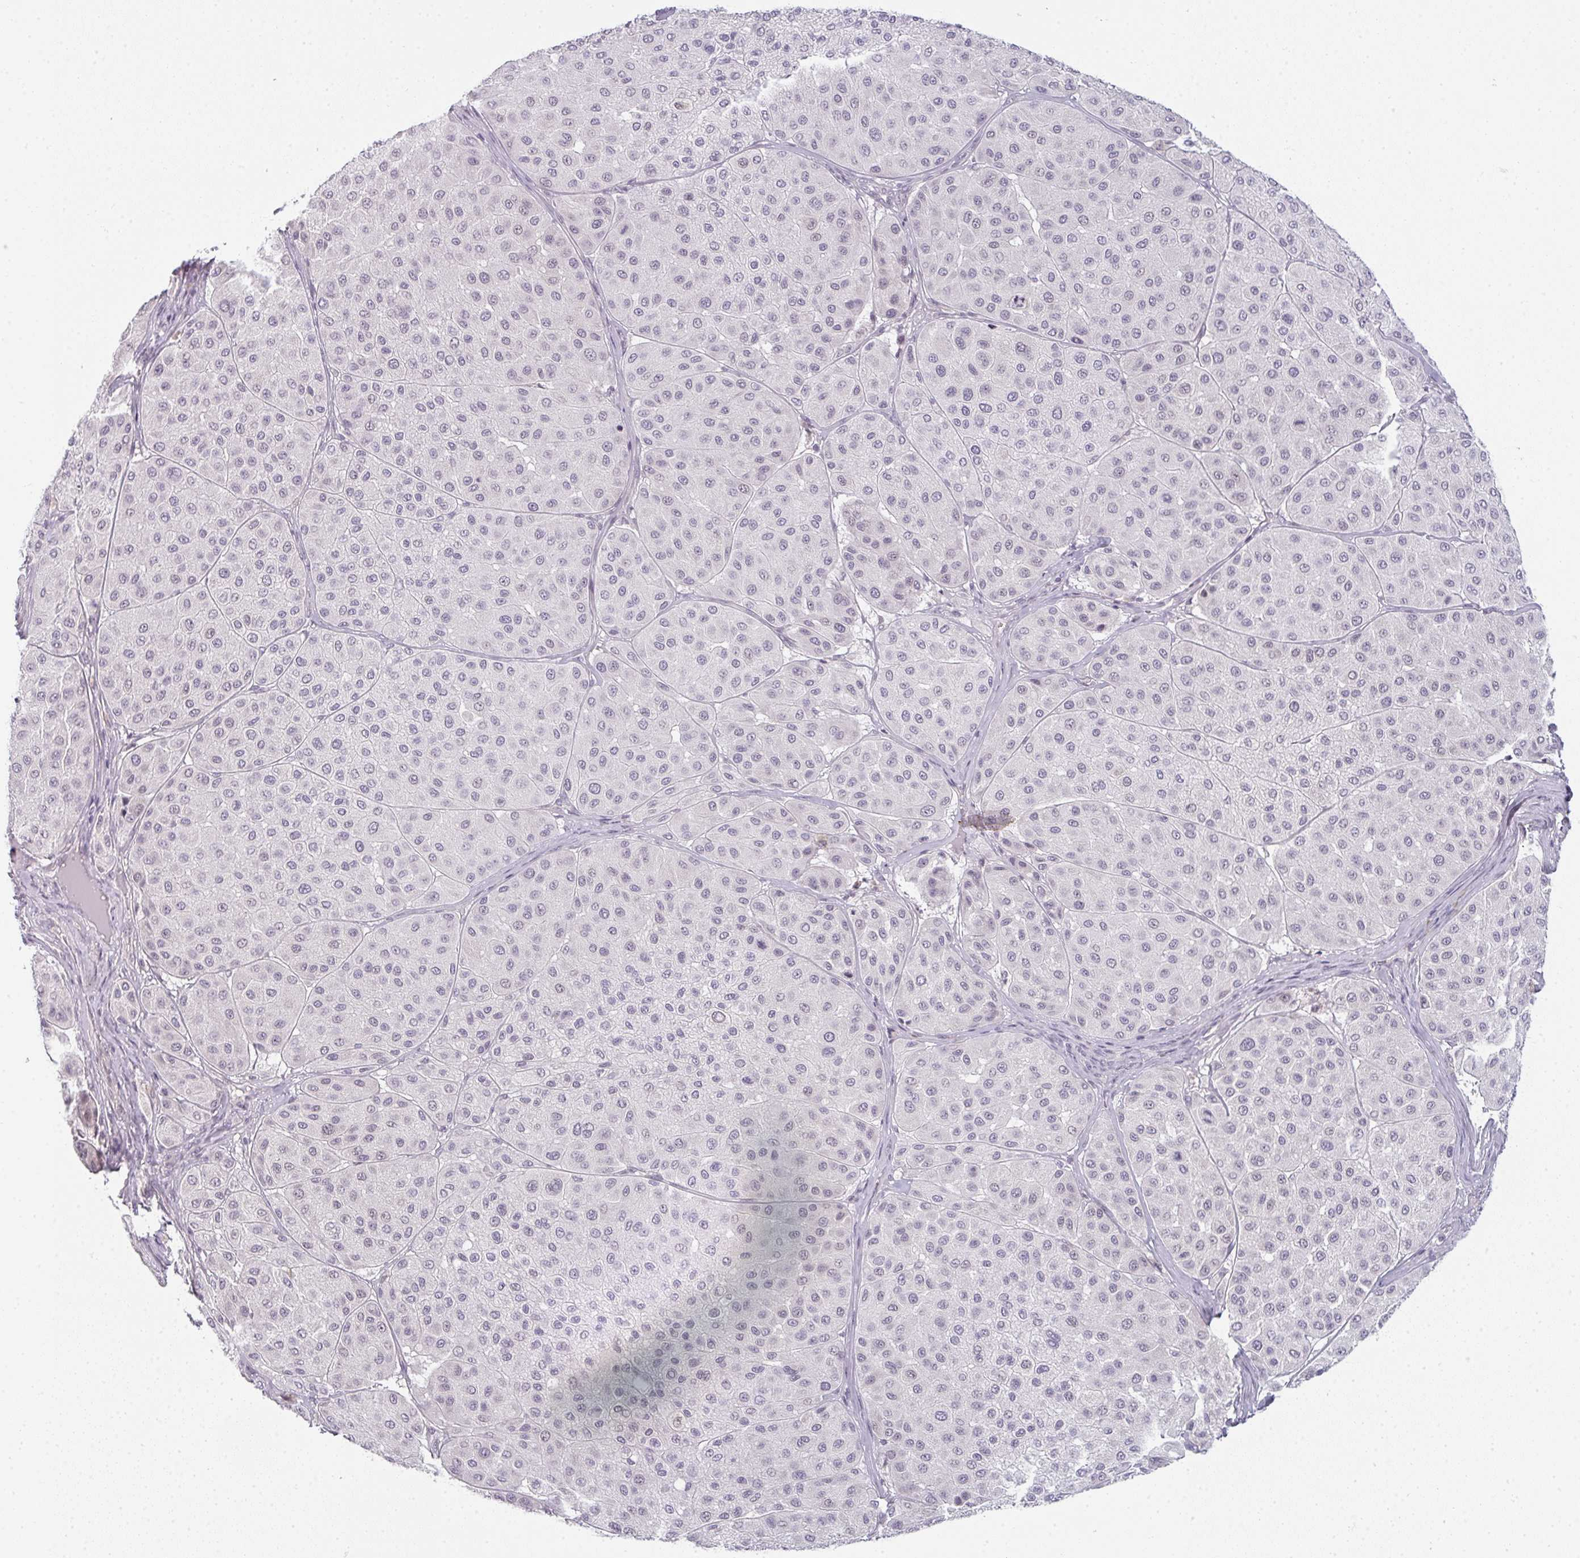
{"staining": {"intensity": "negative", "quantity": "none", "location": "none"}, "tissue": "melanoma", "cell_type": "Tumor cells", "image_type": "cancer", "snomed": [{"axis": "morphology", "description": "Malignant melanoma, Metastatic site"}, {"axis": "topography", "description": "Smooth muscle"}], "caption": "An immunohistochemistry (IHC) histopathology image of malignant melanoma (metastatic site) is shown. There is no staining in tumor cells of malignant melanoma (metastatic site).", "gene": "RBBP6", "patient": {"sex": "male", "age": 41}}